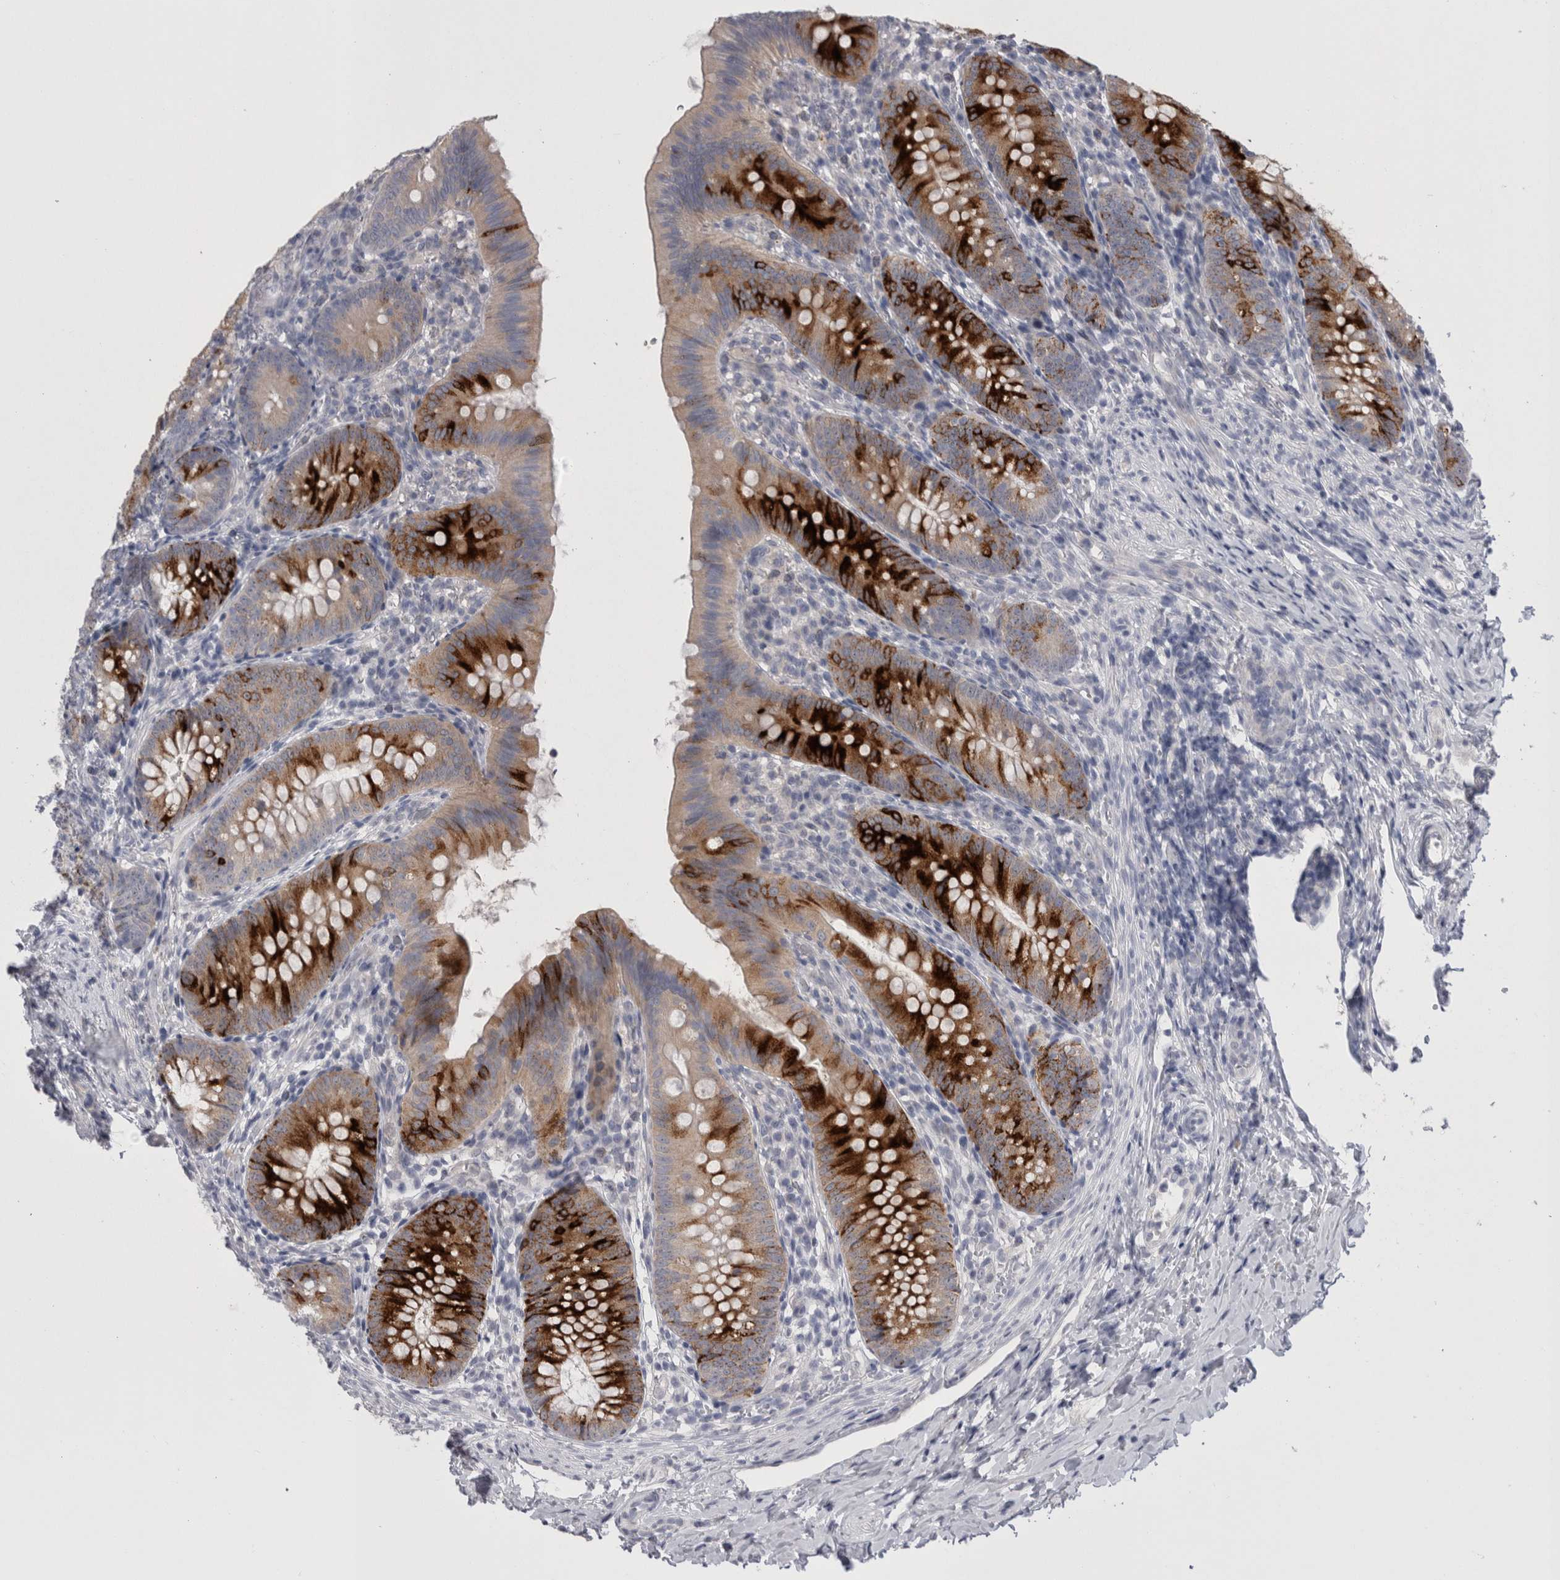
{"staining": {"intensity": "strong", "quantity": ">75%", "location": "cytoplasmic/membranous"}, "tissue": "appendix", "cell_type": "Glandular cells", "image_type": "normal", "snomed": [{"axis": "morphology", "description": "Normal tissue, NOS"}, {"axis": "topography", "description": "Appendix"}], "caption": "High-magnification brightfield microscopy of benign appendix stained with DAB (brown) and counterstained with hematoxylin (blue). glandular cells exhibit strong cytoplasmic/membranous expression is present in approximately>75% of cells. Nuclei are stained in blue.", "gene": "PWP2", "patient": {"sex": "male", "age": 1}}